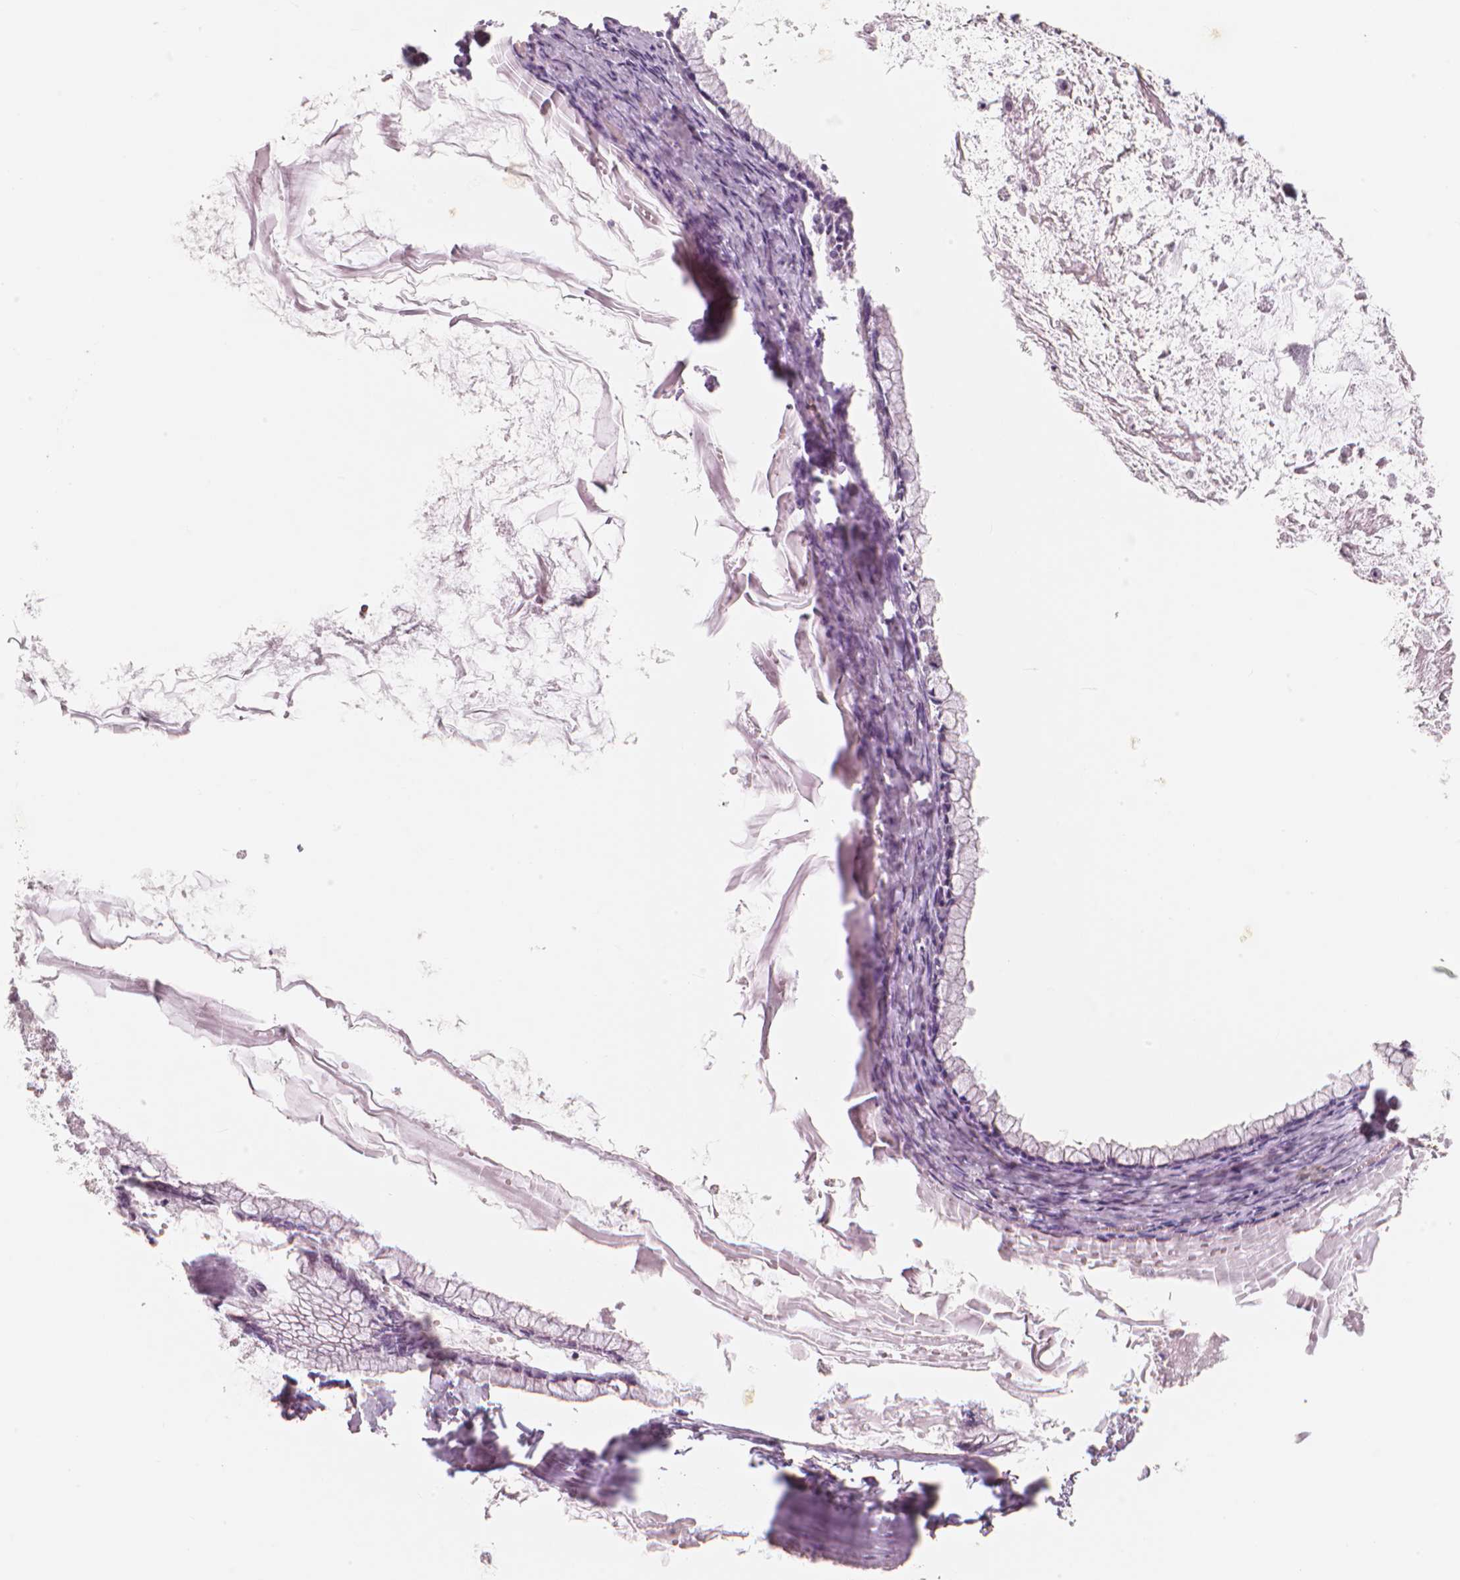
{"staining": {"intensity": "negative", "quantity": "none", "location": "none"}, "tissue": "ovarian cancer", "cell_type": "Tumor cells", "image_type": "cancer", "snomed": [{"axis": "morphology", "description": "Cystadenocarcinoma, mucinous, NOS"}, {"axis": "topography", "description": "Ovary"}], "caption": "Tumor cells are negative for protein expression in human ovarian cancer. Nuclei are stained in blue.", "gene": "RNASE7", "patient": {"sex": "female", "age": 67}}